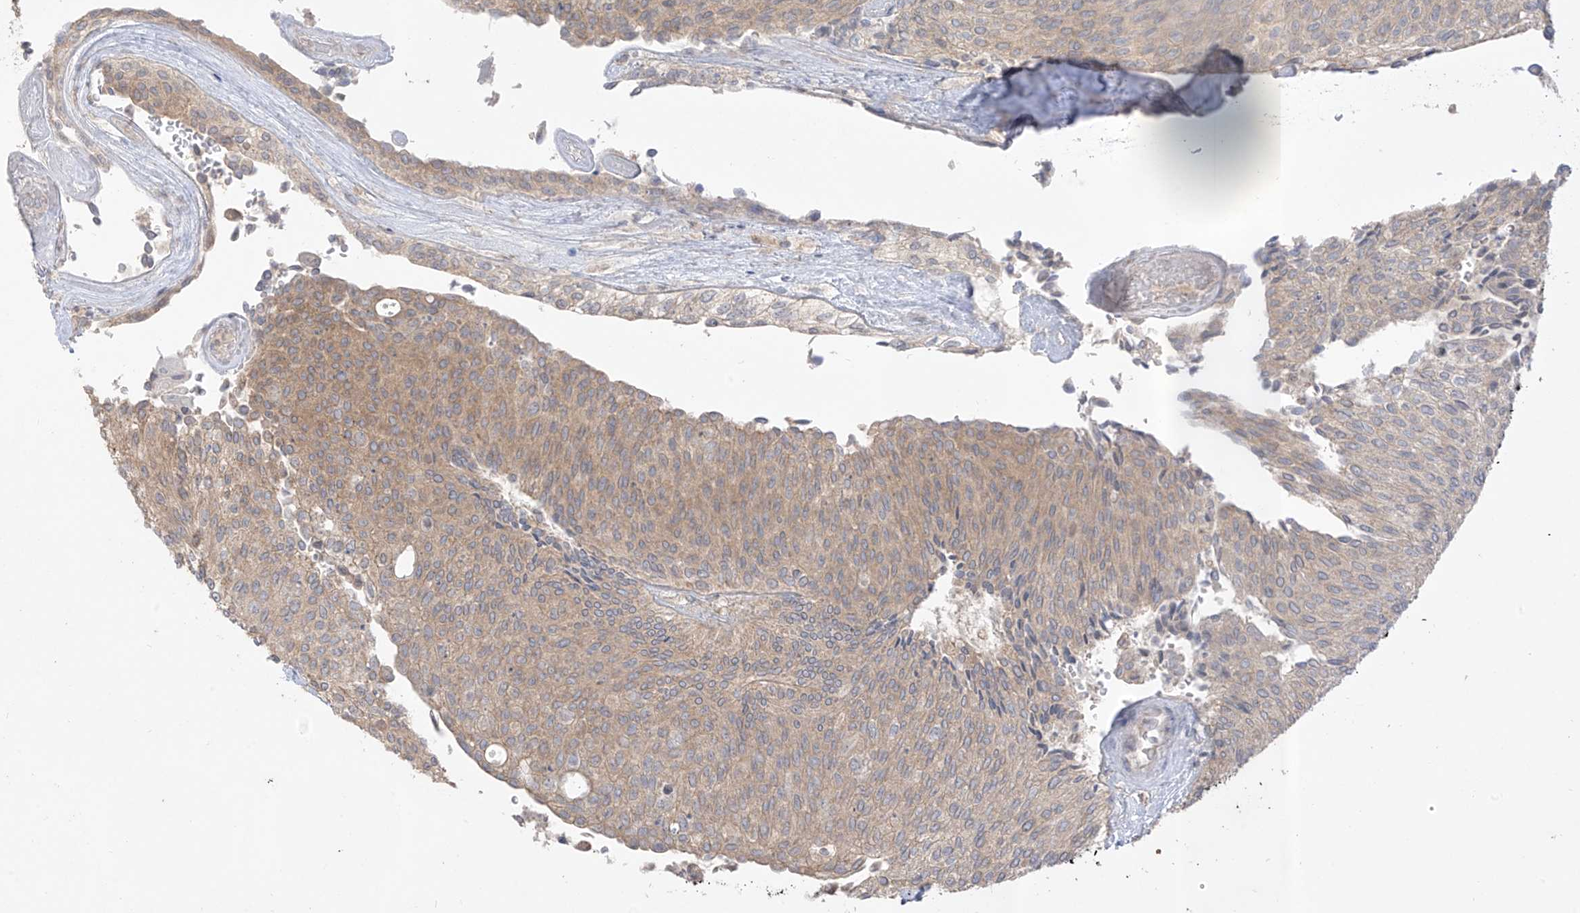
{"staining": {"intensity": "weak", "quantity": "25%-75%", "location": "cytoplasmic/membranous"}, "tissue": "urothelial cancer", "cell_type": "Tumor cells", "image_type": "cancer", "snomed": [{"axis": "morphology", "description": "Urothelial carcinoma, Low grade"}, {"axis": "topography", "description": "Urinary bladder"}], "caption": "Protein expression analysis of low-grade urothelial carcinoma demonstrates weak cytoplasmic/membranous staining in approximately 25%-75% of tumor cells. The staining is performed using DAB (3,3'-diaminobenzidine) brown chromogen to label protein expression. The nuclei are counter-stained blue using hematoxylin.", "gene": "ANGEL2", "patient": {"sex": "female", "age": 79}}